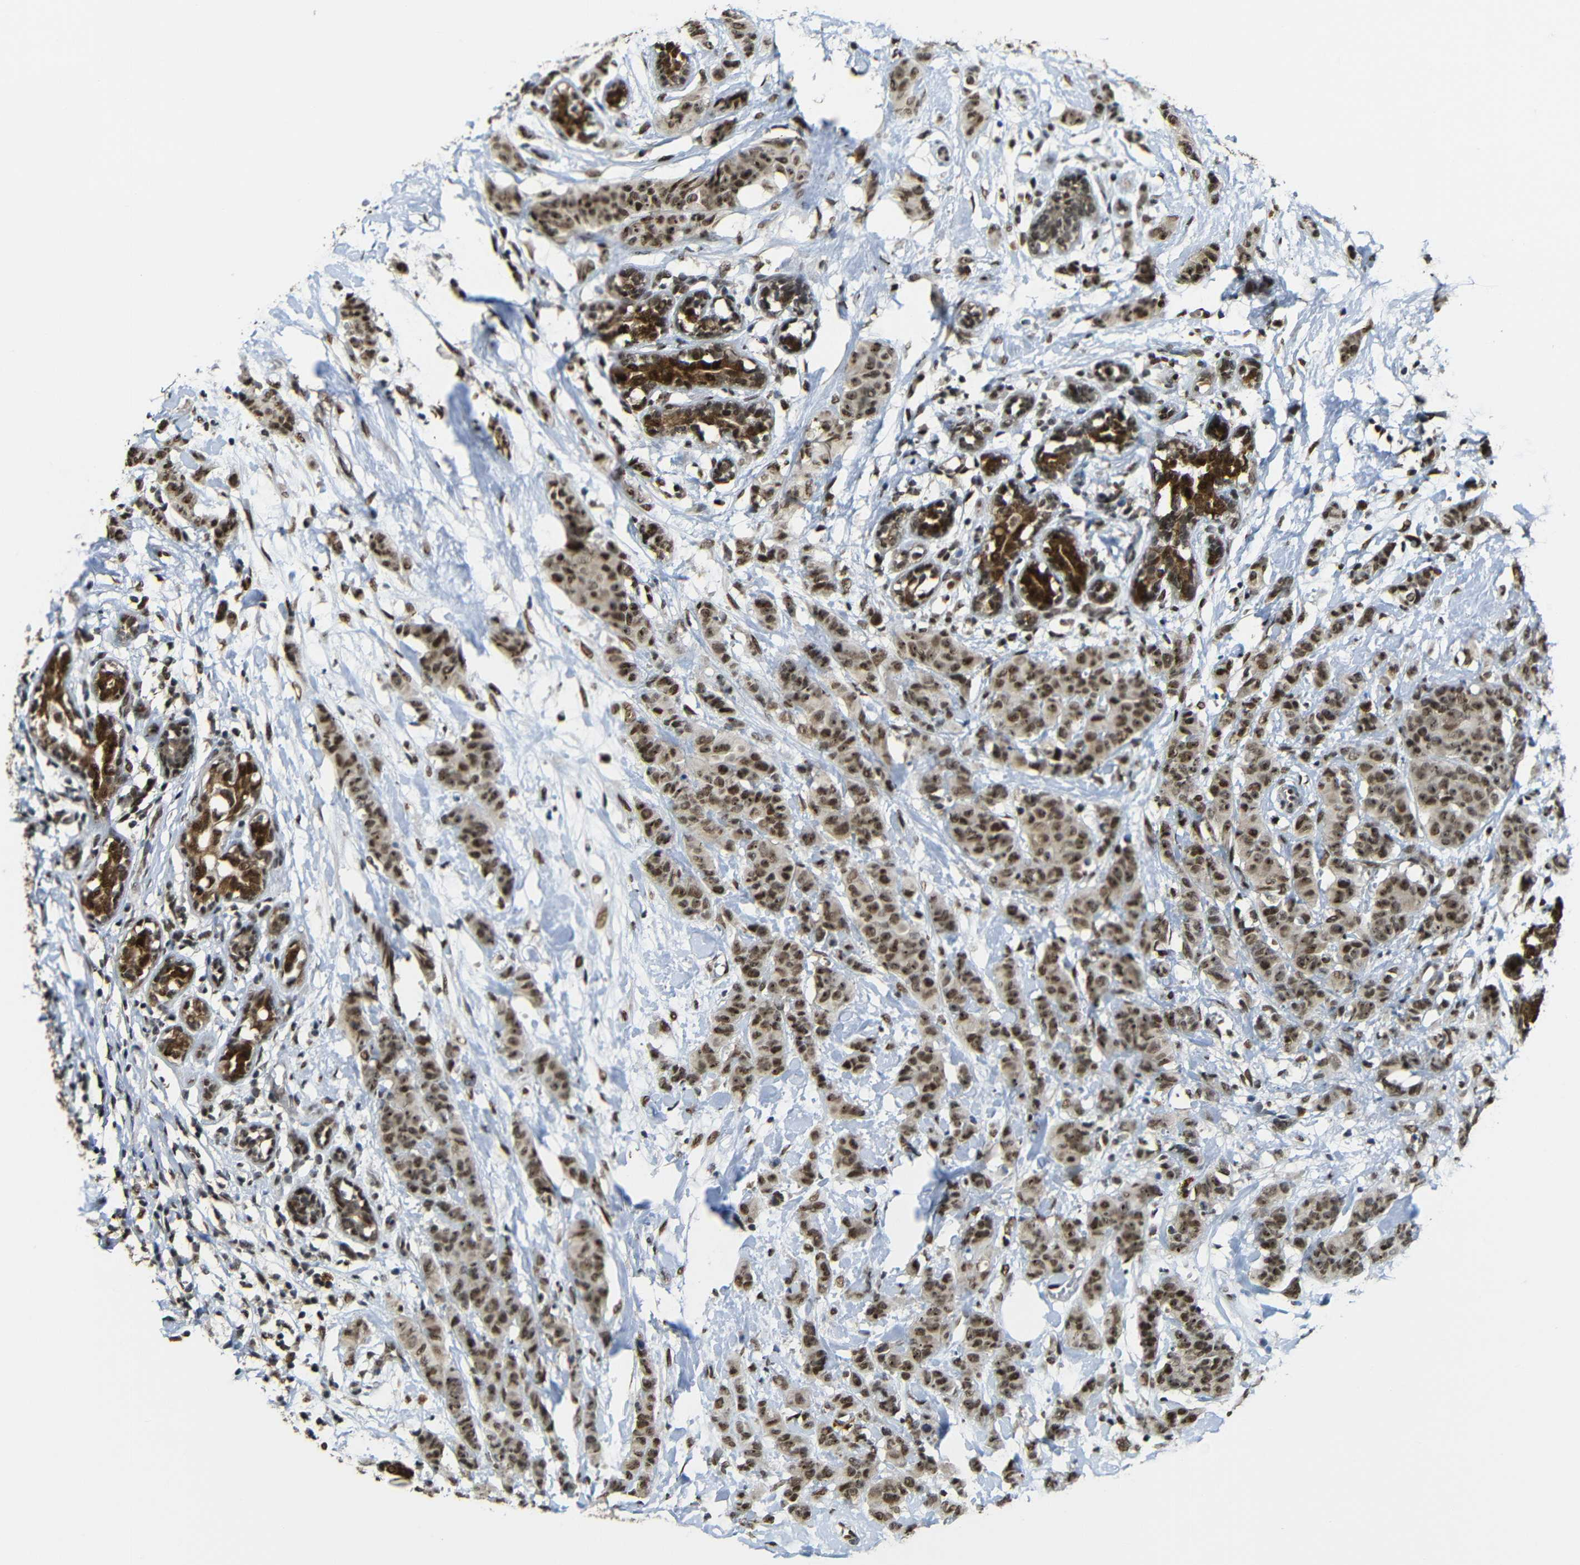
{"staining": {"intensity": "moderate", "quantity": "25%-75%", "location": "cytoplasmic/membranous,nuclear"}, "tissue": "breast cancer", "cell_type": "Tumor cells", "image_type": "cancer", "snomed": [{"axis": "morphology", "description": "Normal tissue, NOS"}, {"axis": "morphology", "description": "Duct carcinoma"}, {"axis": "topography", "description": "Breast"}], "caption": "A medium amount of moderate cytoplasmic/membranous and nuclear staining is seen in about 25%-75% of tumor cells in infiltrating ductal carcinoma (breast) tissue. (Stains: DAB (3,3'-diaminobenzidine) in brown, nuclei in blue, Microscopy: brightfield microscopy at high magnification).", "gene": "TCF7L2", "patient": {"sex": "female", "age": 40}}